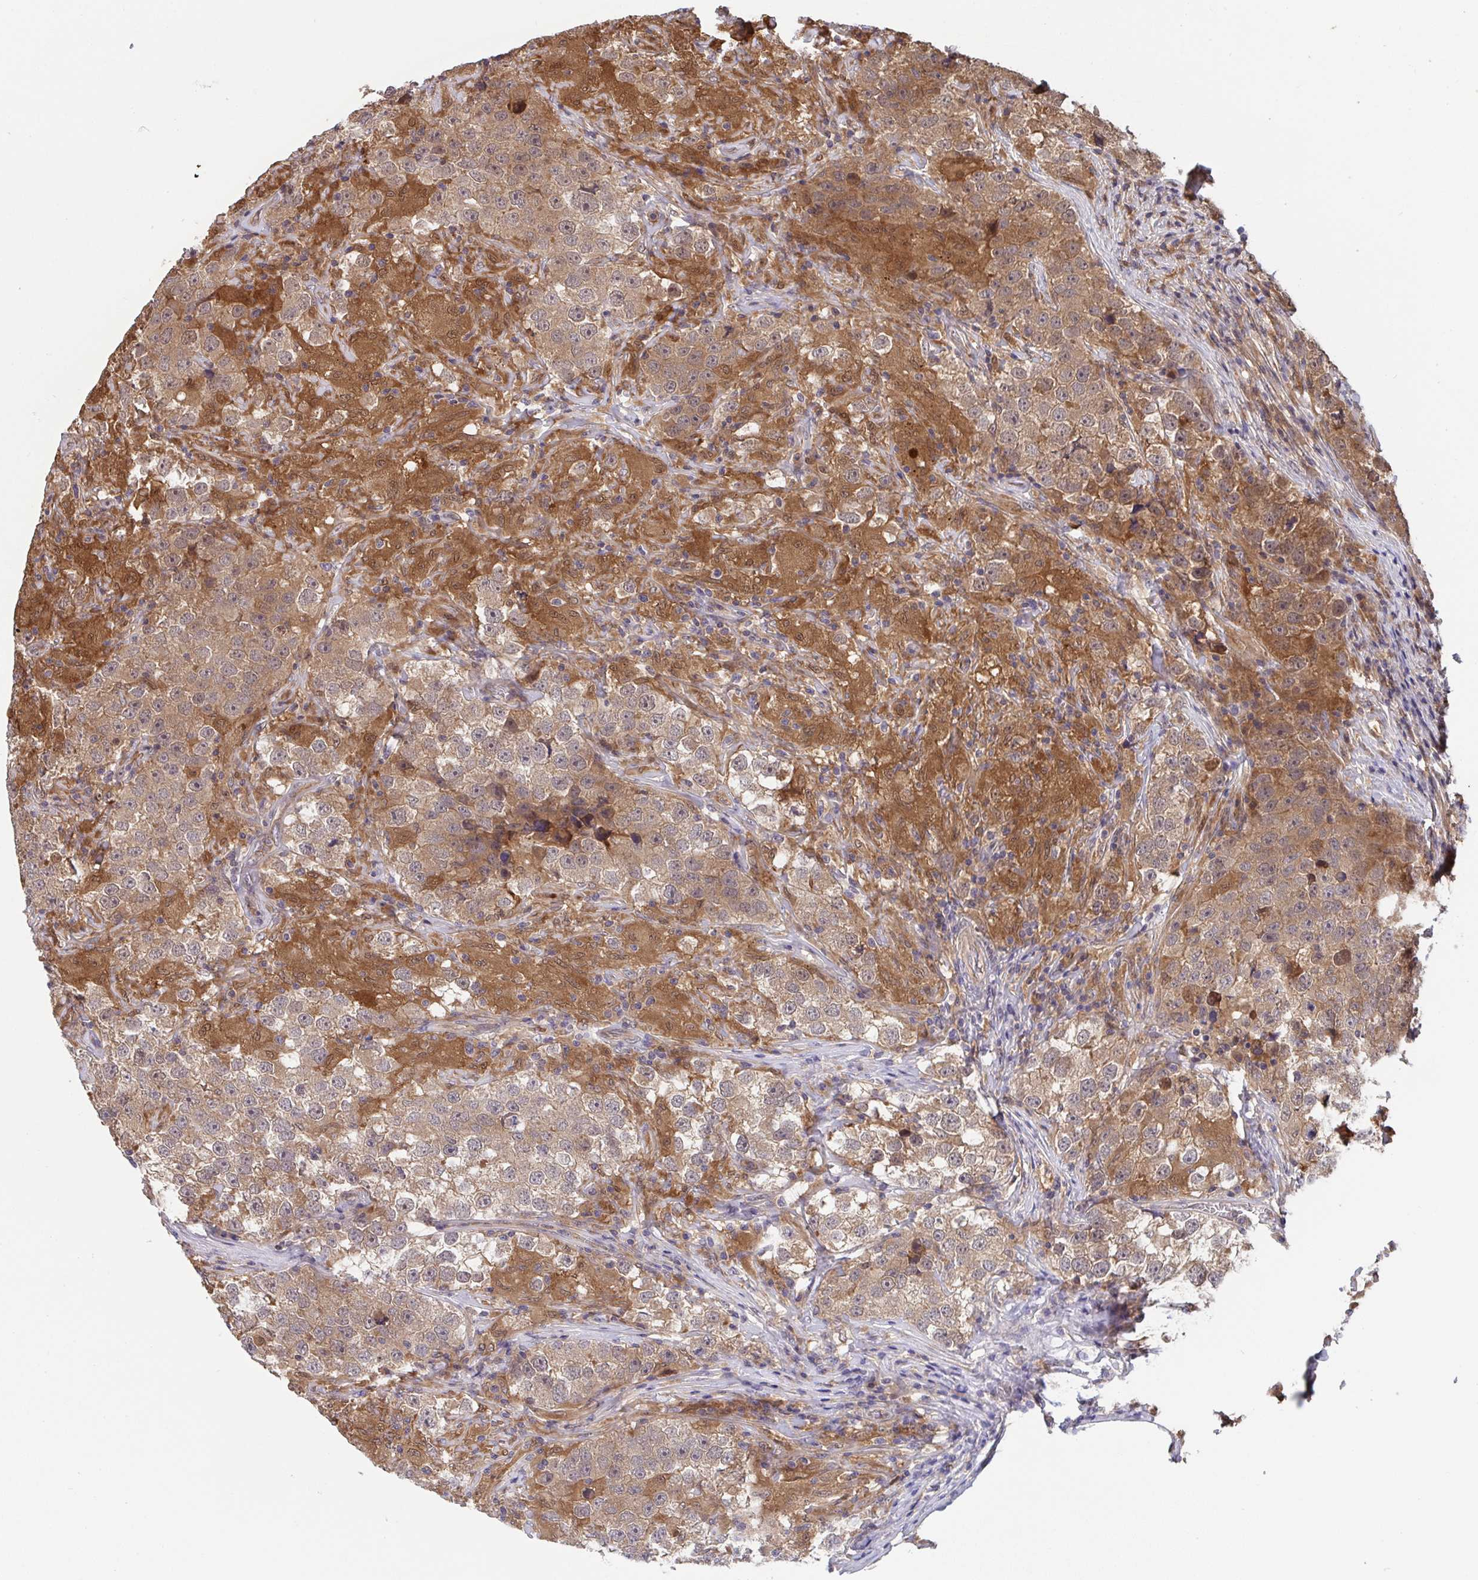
{"staining": {"intensity": "moderate", "quantity": ">75%", "location": "cytoplasmic/membranous"}, "tissue": "testis cancer", "cell_type": "Tumor cells", "image_type": "cancer", "snomed": [{"axis": "morphology", "description": "Seminoma, NOS"}, {"axis": "topography", "description": "Testis"}], "caption": "Protein analysis of seminoma (testis) tissue exhibits moderate cytoplasmic/membranous staining in about >75% of tumor cells.", "gene": "TIGAR", "patient": {"sex": "male", "age": 46}}